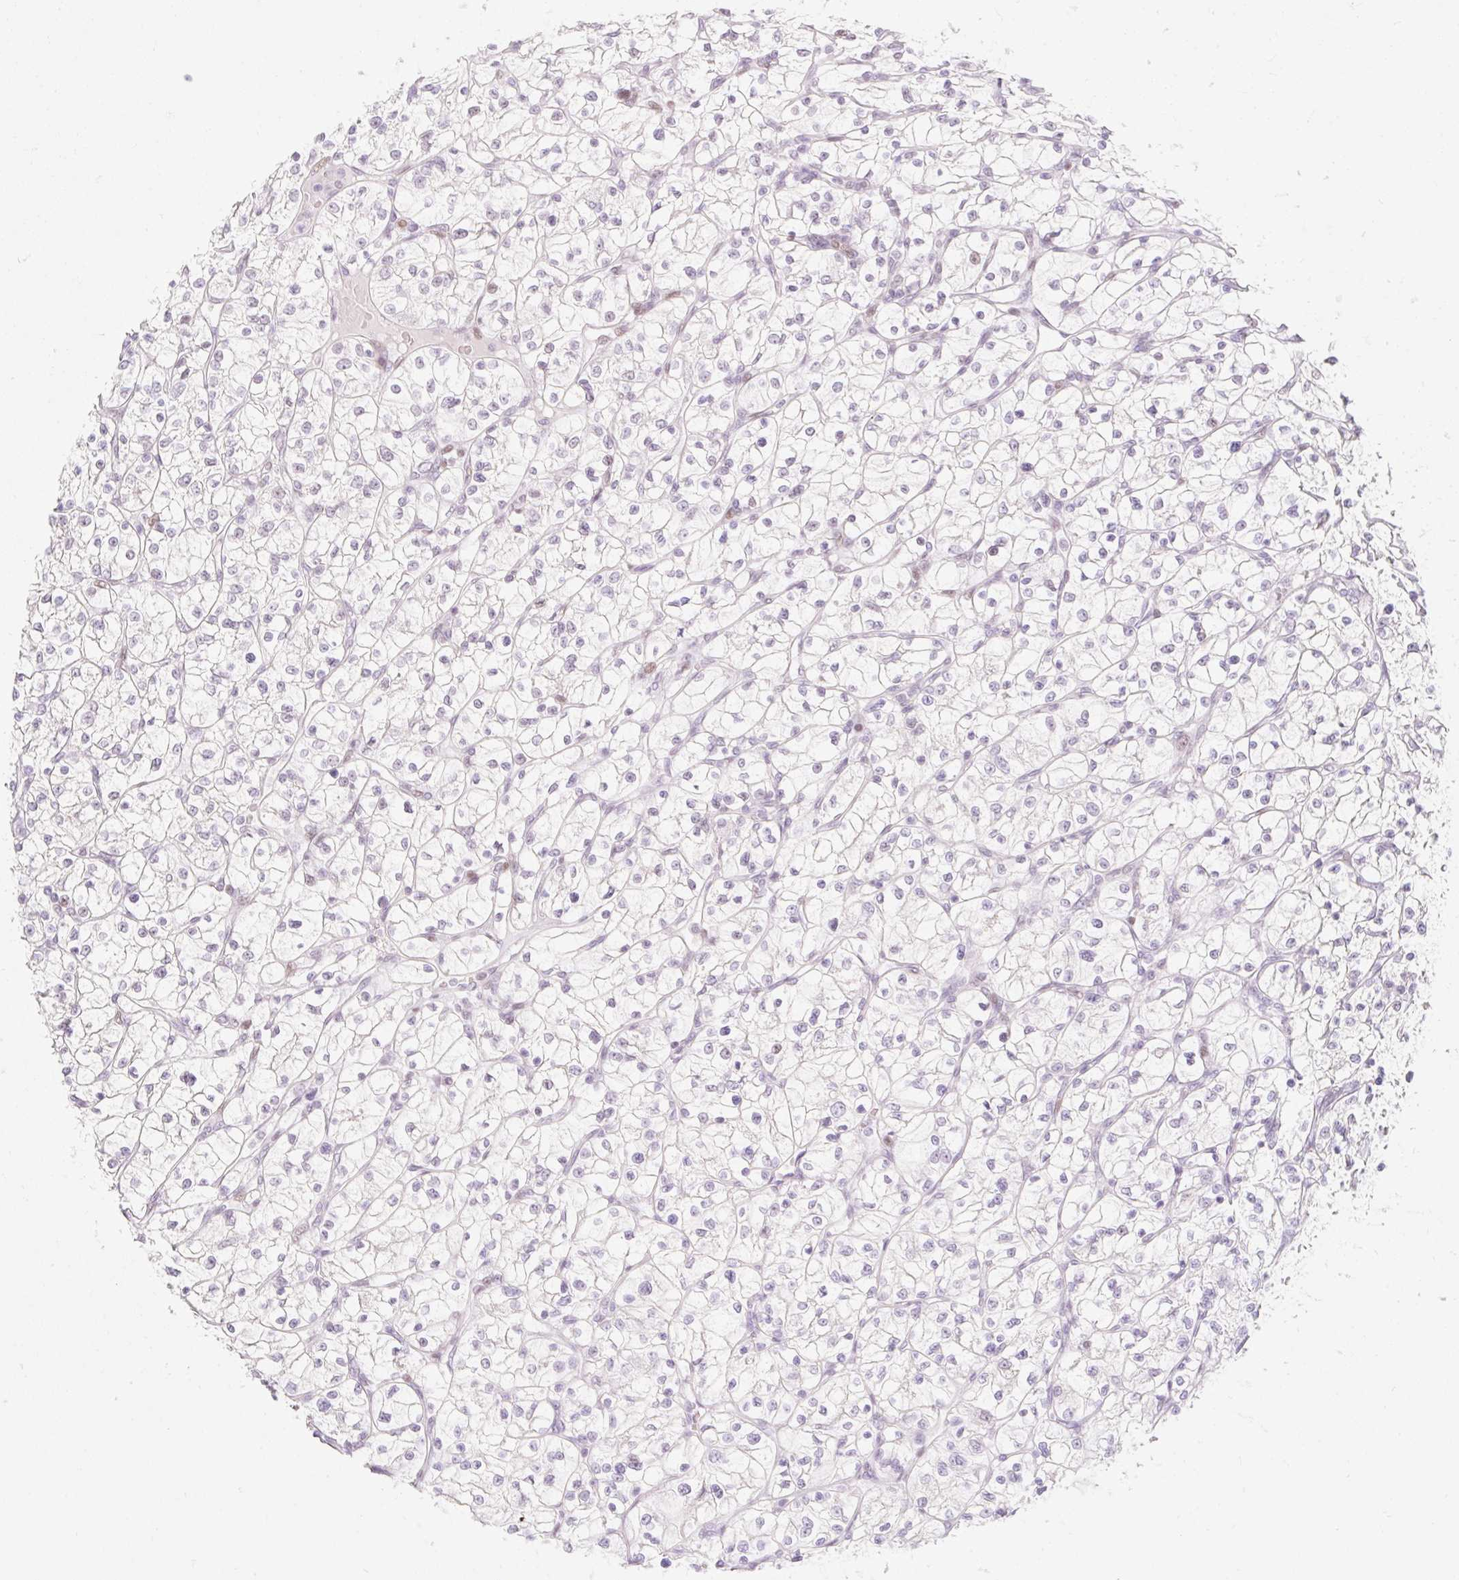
{"staining": {"intensity": "negative", "quantity": "none", "location": "none"}, "tissue": "renal cancer", "cell_type": "Tumor cells", "image_type": "cancer", "snomed": [{"axis": "morphology", "description": "Adenocarcinoma, NOS"}, {"axis": "topography", "description": "Kidney"}], "caption": "Human renal cancer (adenocarcinoma) stained for a protein using immunohistochemistry exhibits no positivity in tumor cells.", "gene": "H2BW1", "patient": {"sex": "female", "age": 64}}